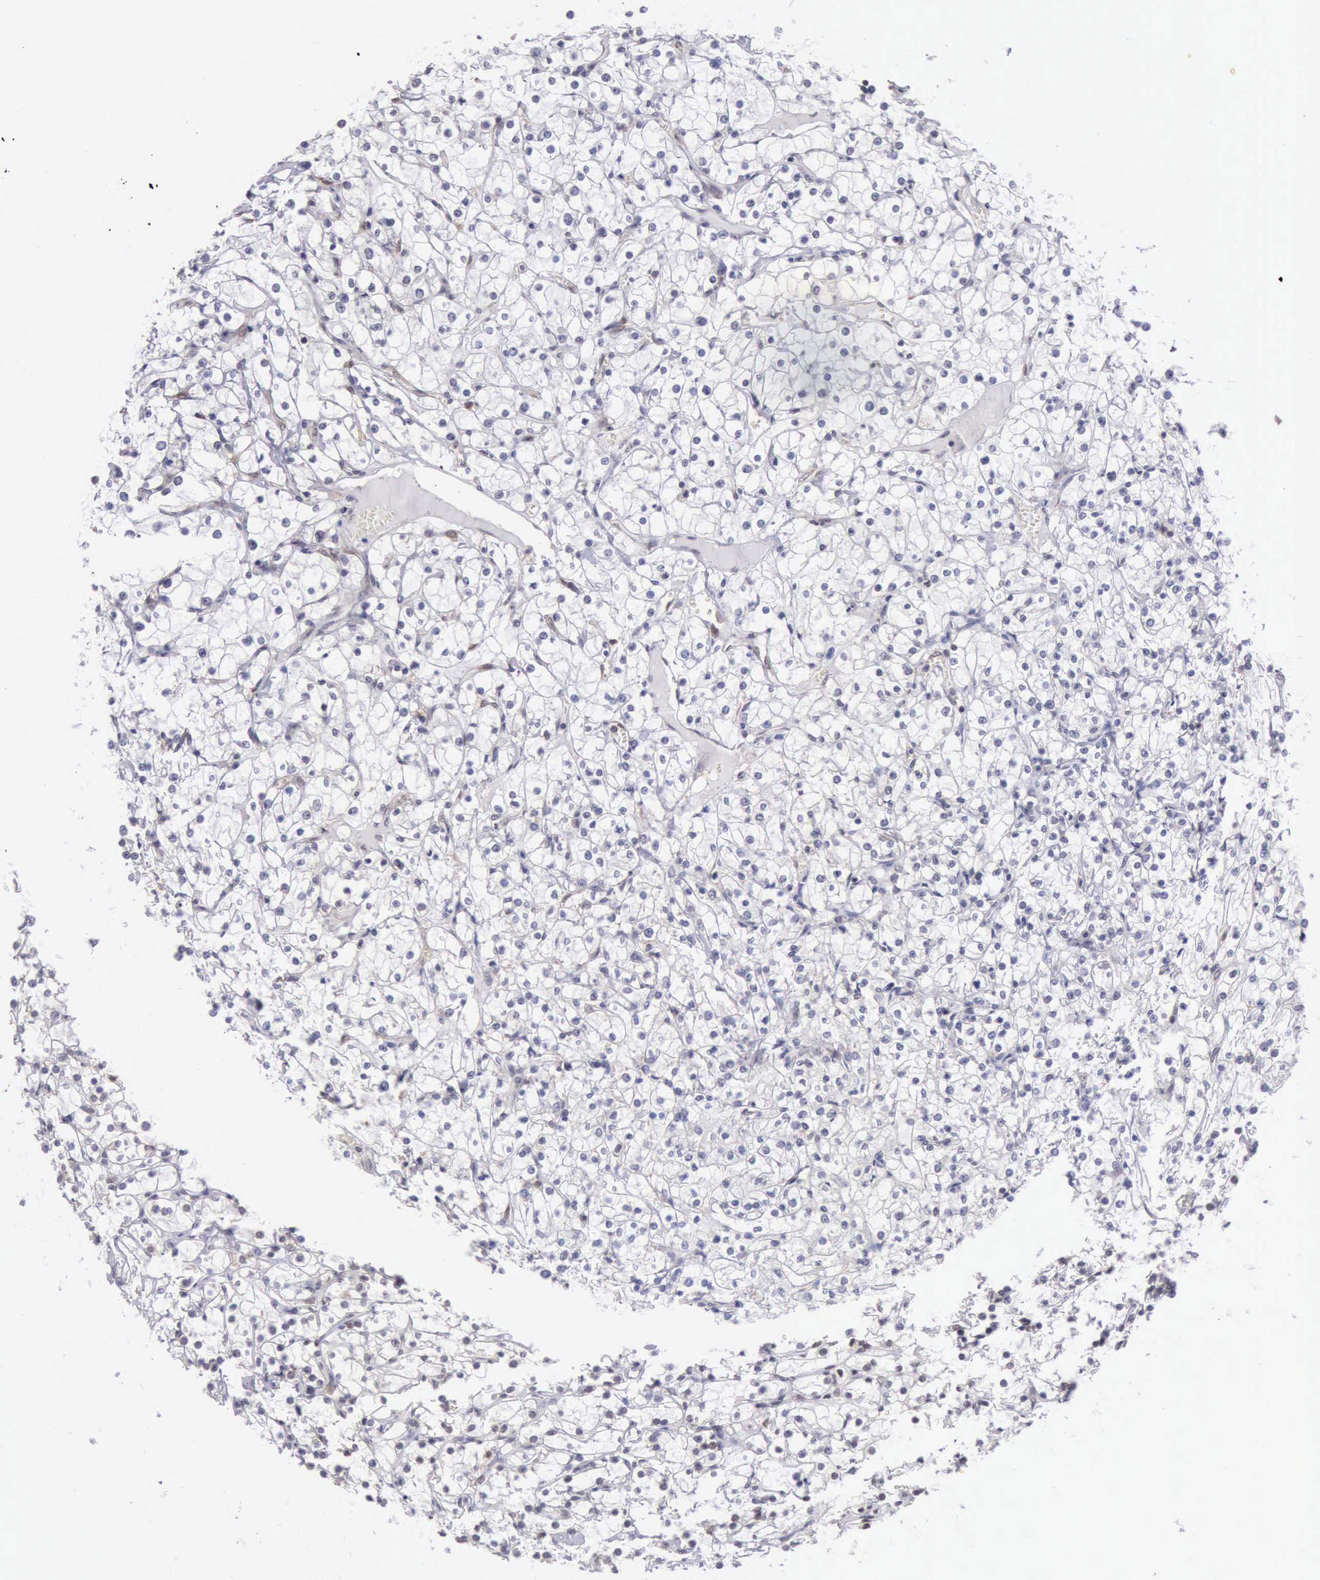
{"staining": {"intensity": "weak", "quantity": "<25%", "location": "nuclear"}, "tissue": "renal cancer", "cell_type": "Tumor cells", "image_type": "cancer", "snomed": [{"axis": "morphology", "description": "Adenocarcinoma, NOS"}, {"axis": "topography", "description": "Kidney"}], "caption": "This is an immunohistochemistry (IHC) photomicrograph of human renal cancer. There is no expression in tumor cells.", "gene": "ERCC4", "patient": {"sex": "female", "age": 73}}